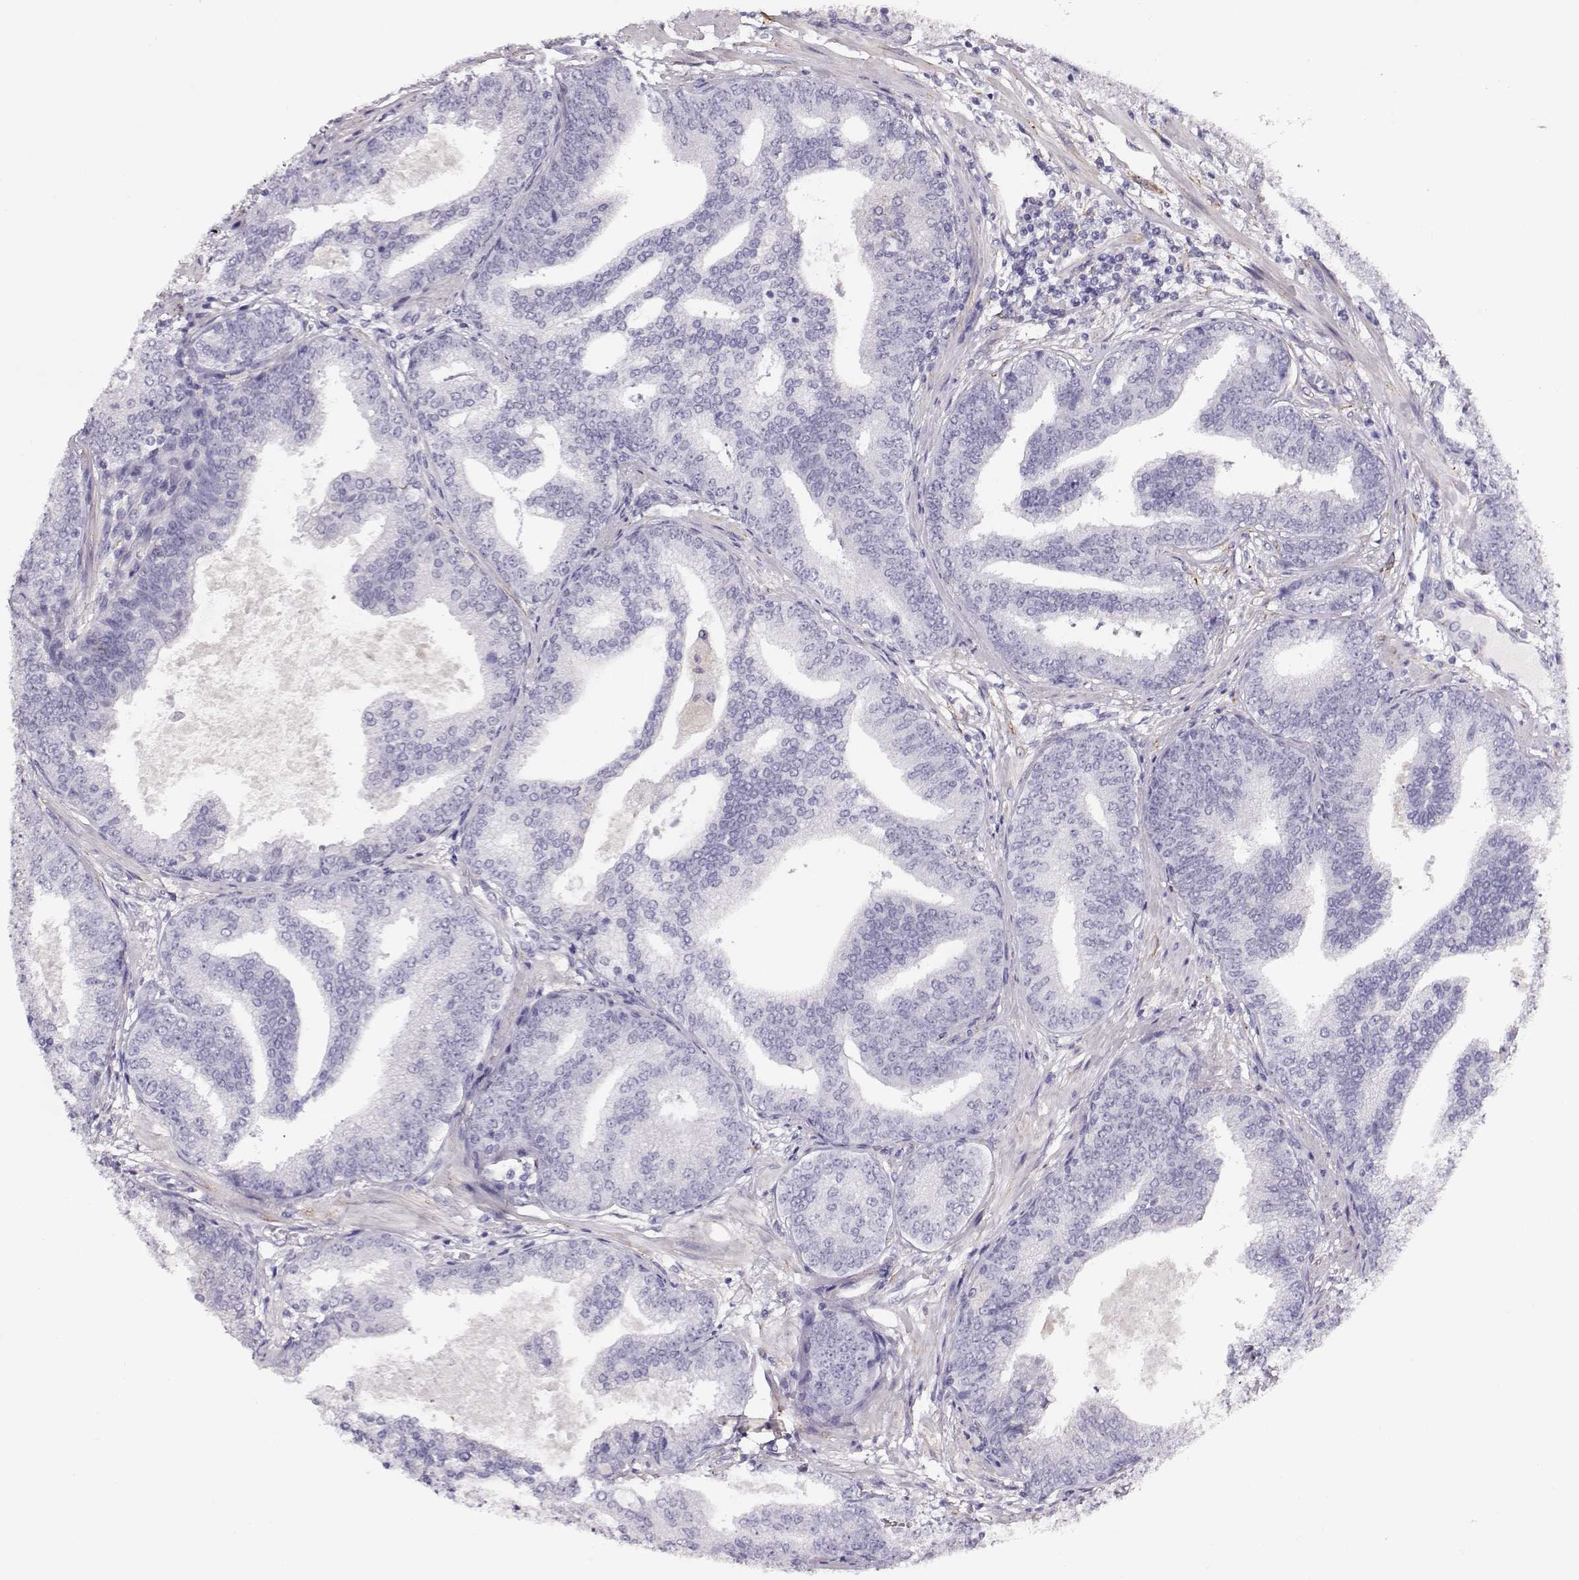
{"staining": {"intensity": "negative", "quantity": "none", "location": "none"}, "tissue": "prostate cancer", "cell_type": "Tumor cells", "image_type": "cancer", "snomed": [{"axis": "morphology", "description": "Adenocarcinoma, NOS"}, {"axis": "topography", "description": "Prostate"}], "caption": "High magnification brightfield microscopy of prostate cancer stained with DAB (brown) and counterstained with hematoxylin (blue): tumor cells show no significant expression.", "gene": "RBM44", "patient": {"sex": "male", "age": 64}}